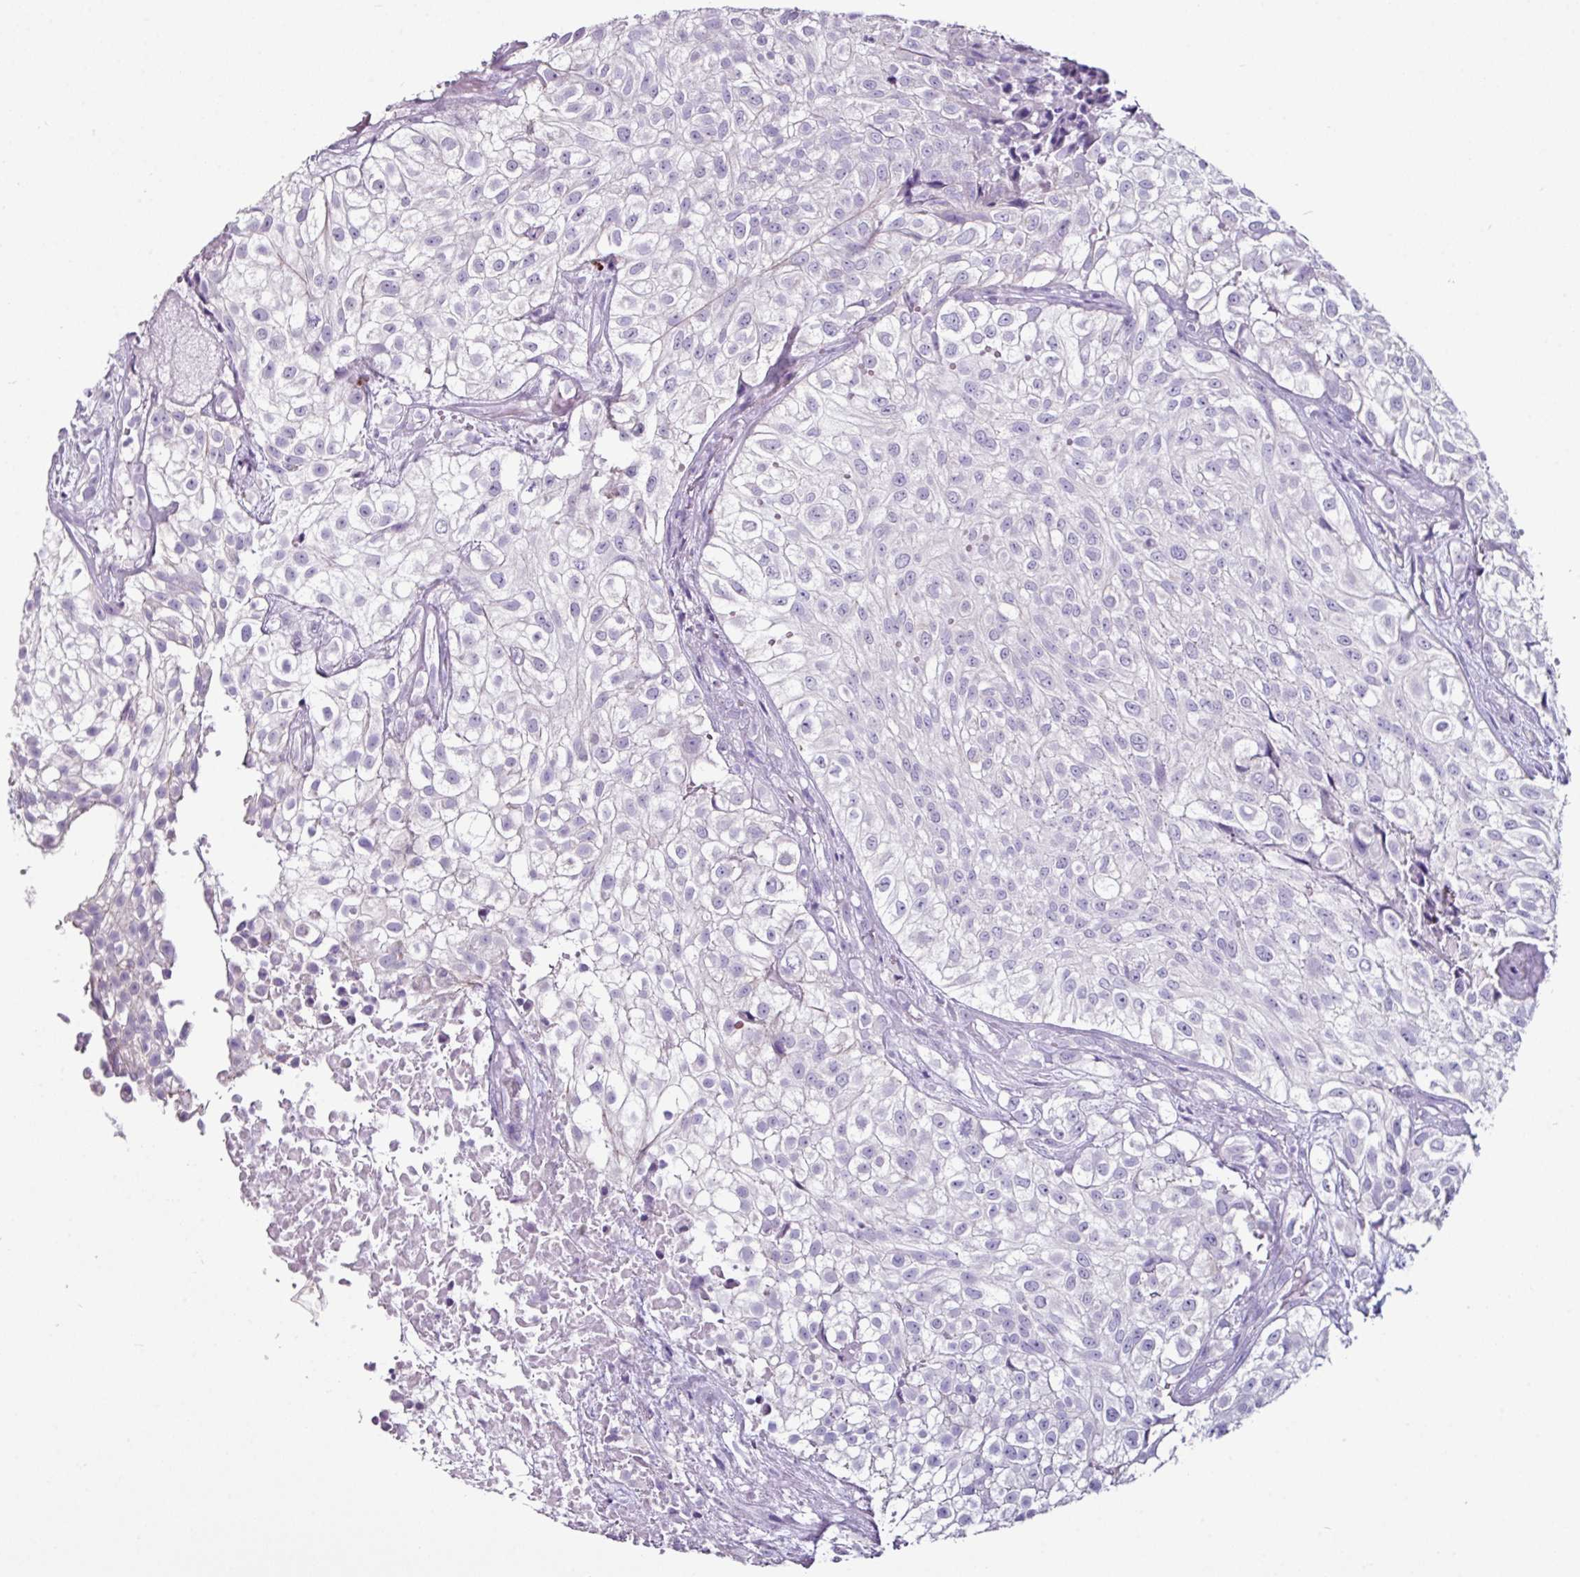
{"staining": {"intensity": "negative", "quantity": "none", "location": "none"}, "tissue": "urothelial cancer", "cell_type": "Tumor cells", "image_type": "cancer", "snomed": [{"axis": "morphology", "description": "Urothelial carcinoma, High grade"}, {"axis": "topography", "description": "Urinary bladder"}], "caption": "Tumor cells are negative for brown protein staining in high-grade urothelial carcinoma.", "gene": "GLP2R", "patient": {"sex": "male", "age": 56}}